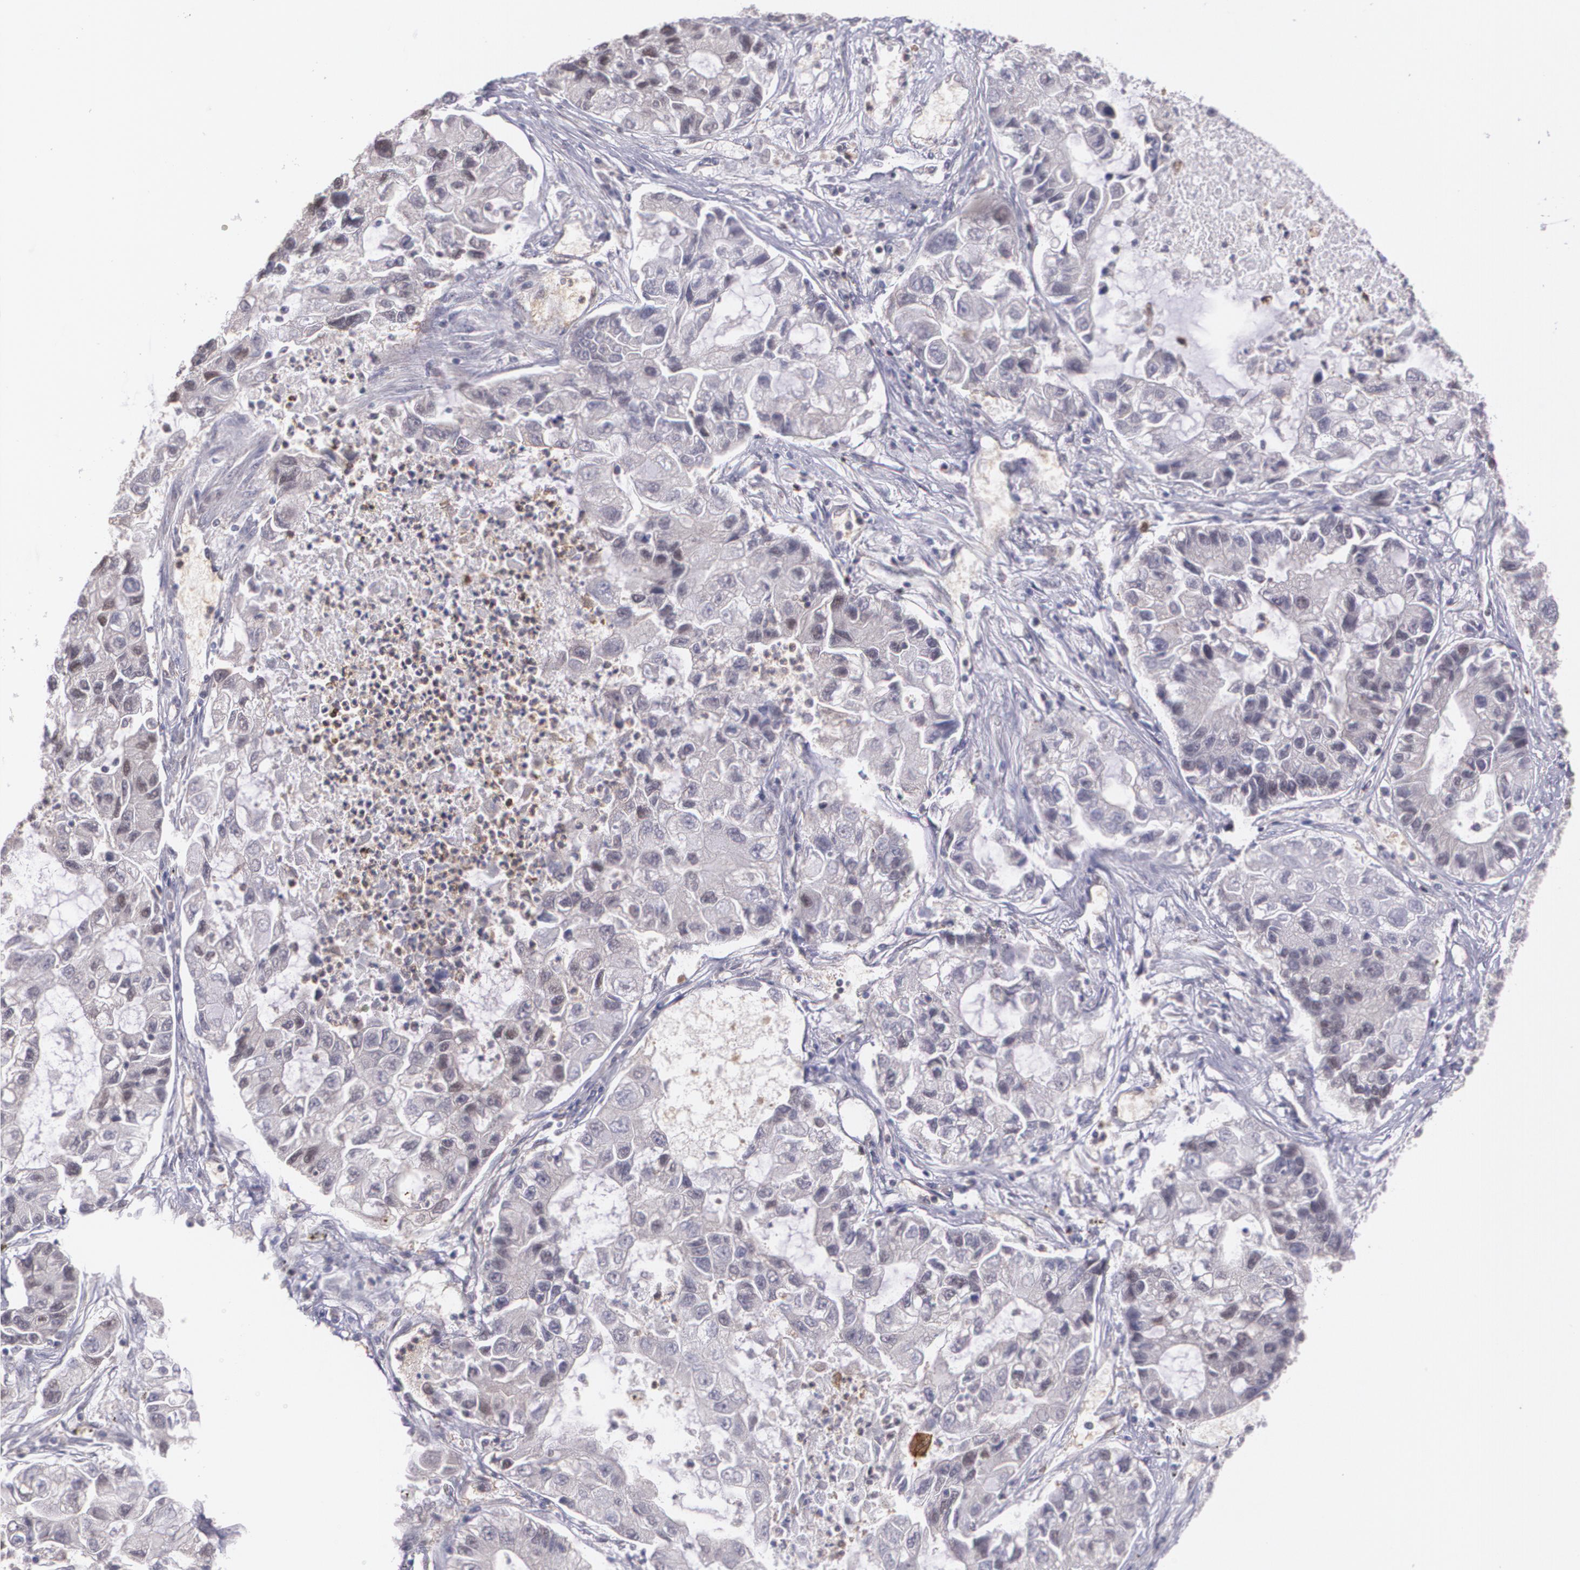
{"staining": {"intensity": "negative", "quantity": "none", "location": "none"}, "tissue": "lung cancer", "cell_type": "Tumor cells", "image_type": "cancer", "snomed": [{"axis": "morphology", "description": "Adenocarcinoma, NOS"}, {"axis": "topography", "description": "Lung"}], "caption": "DAB immunohistochemical staining of human lung adenocarcinoma shows no significant staining in tumor cells.", "gene": "CUL2", "patient": {"sex": "female", "age": 51}}